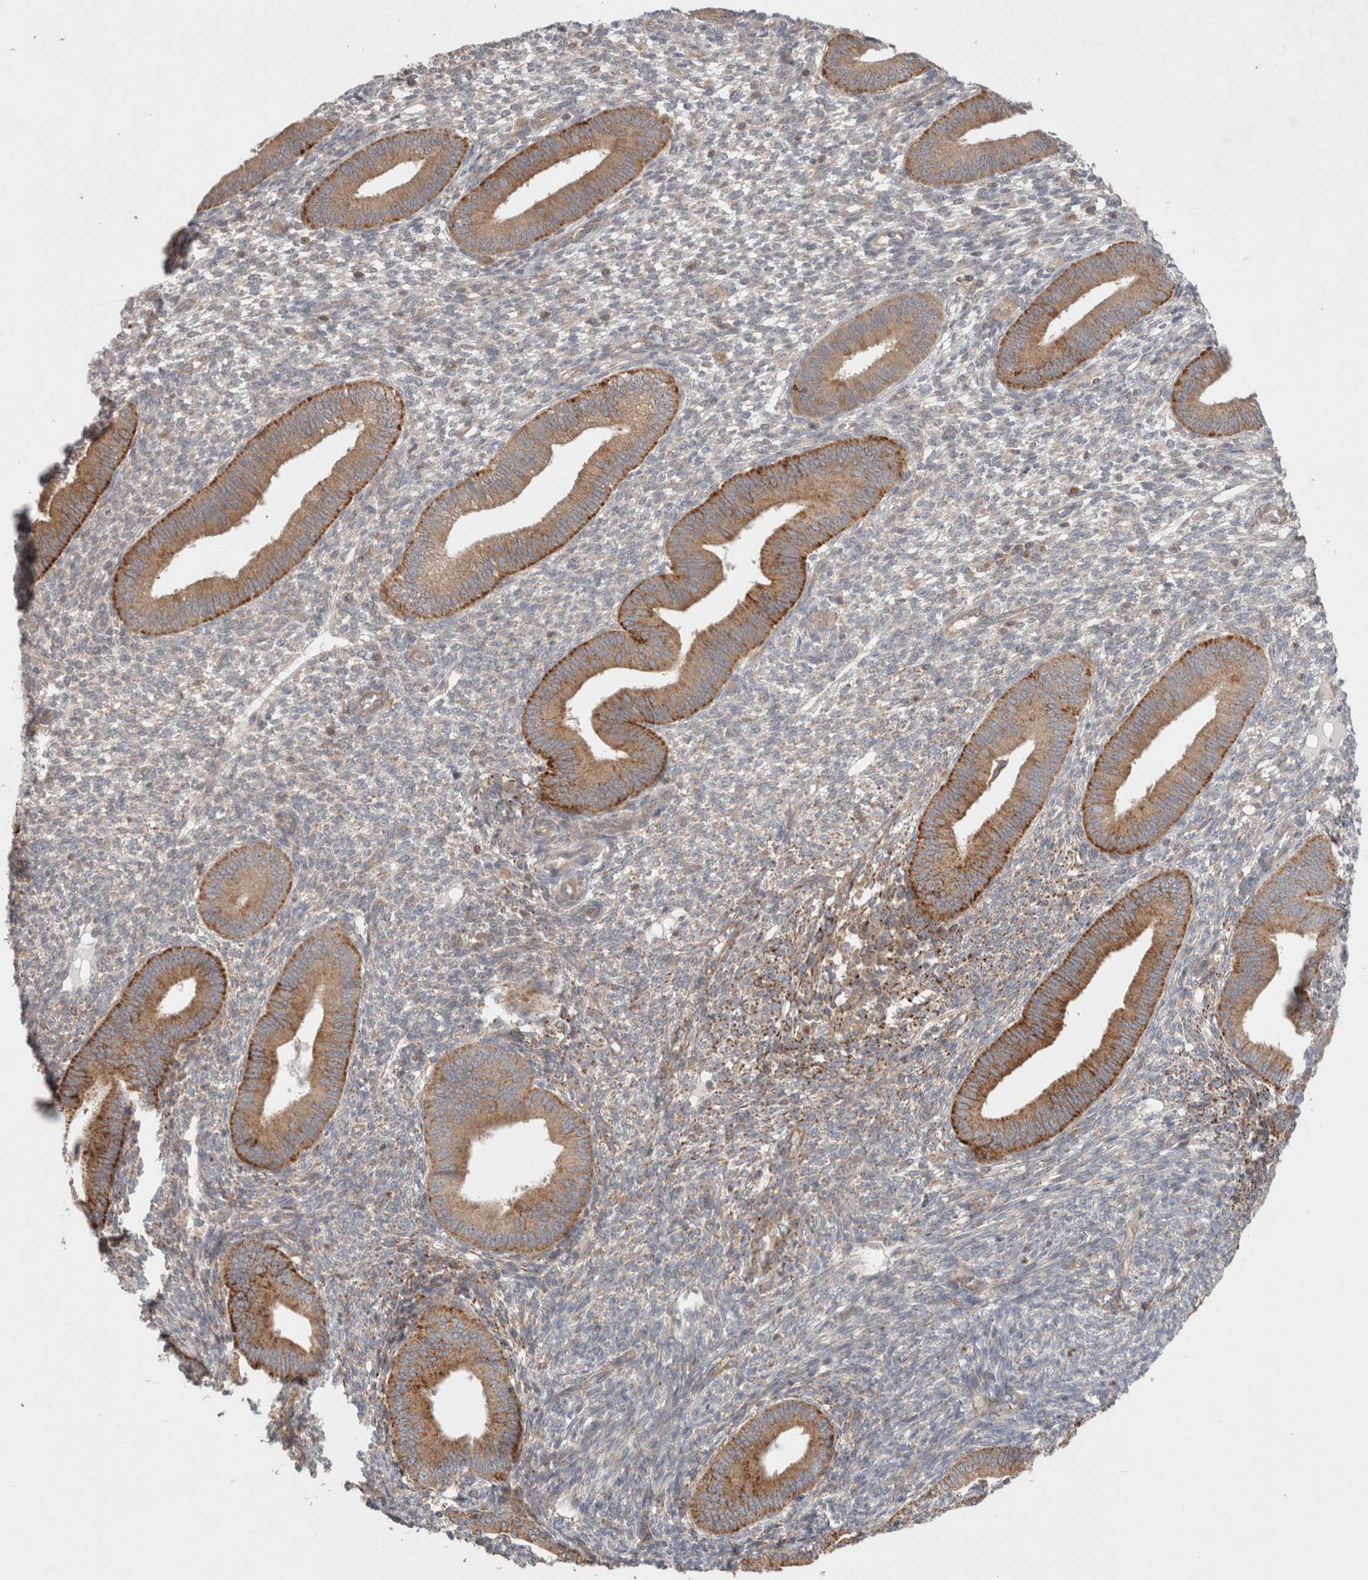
{"staining": {"intensity": "weak", "quantity": "<25%", "location": "cytoplasmic/membranous"}, "tissue": "endometrium", "cell_type": "Cells in endometrial stroma", "image_type": "normal", "snomed": [{"axis": "morphology", "description": "Normal tissue, NOS"}, {"axis": "topography", "description": "Endometrium"}], "caption": "Human endometrium stained for a protein using immunohistochemistry (IHC) displays no expression in cells in endometrial stroma.", "gene": "HROB", "patient": {"sex": "female", "age": 46}}